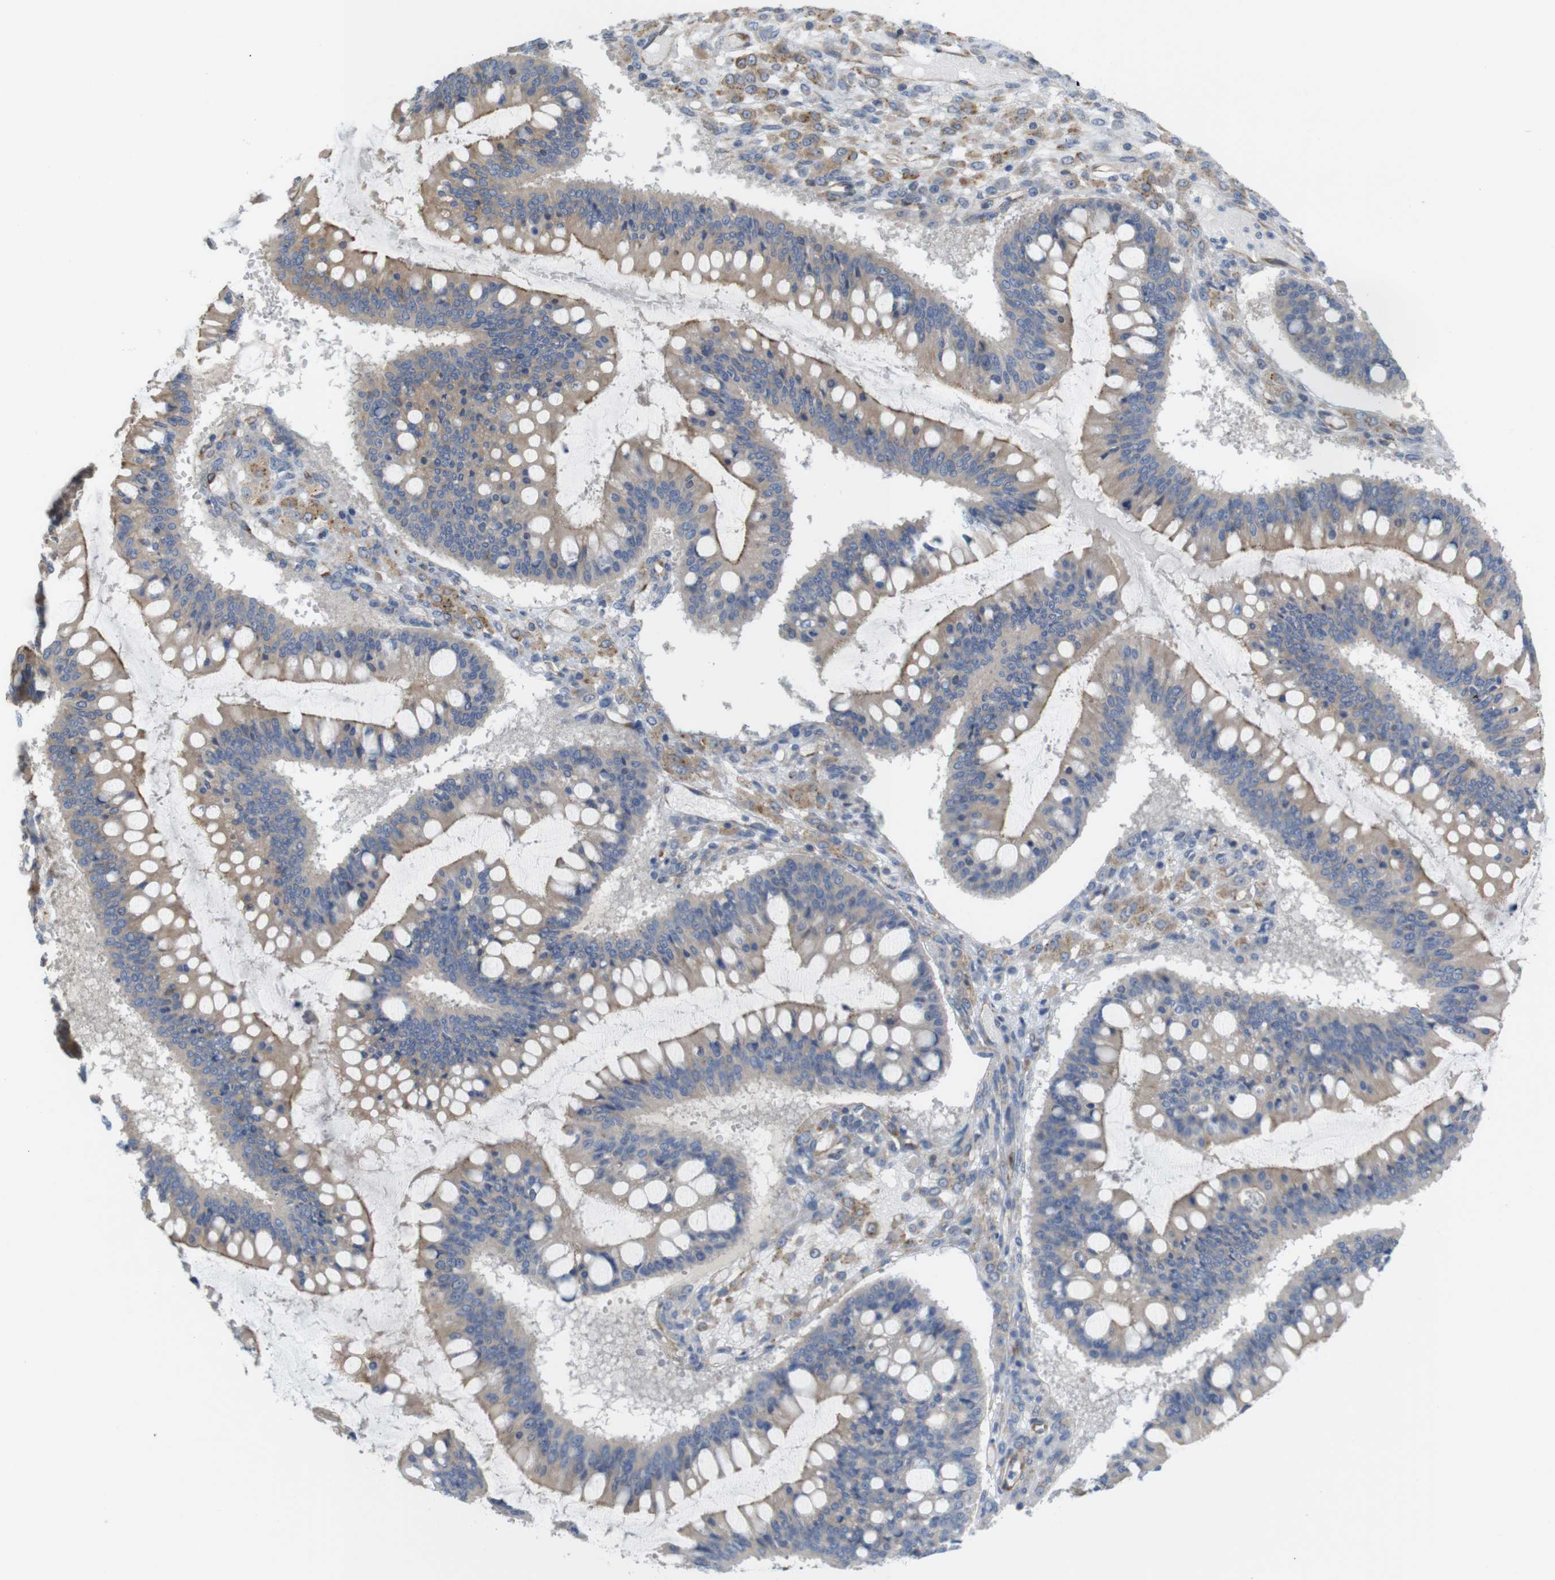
{"staining": {"intensity": "weak", "quantity": ">75%", "location": "cytoplasmic/membranous"}, "tissue": "ovarian cancer", "cell_type": "Tumor cells", "image_type": "cancer", "snomed": [{"axis": "morphology", "description": "Cystadenocarcinoma, mucinous, NOS"}, {"axis": "topography", "description": "Ovary"}], "caption": "The photomicrograph exhibits staining of ovarian mucinous cystadenocarcinoma, revealing weak cytoplasmic/membranous protein expression (brown color) within tumor cells.", "gene": "PCNX2", "patient": {"sex": "female", "age": 73}}